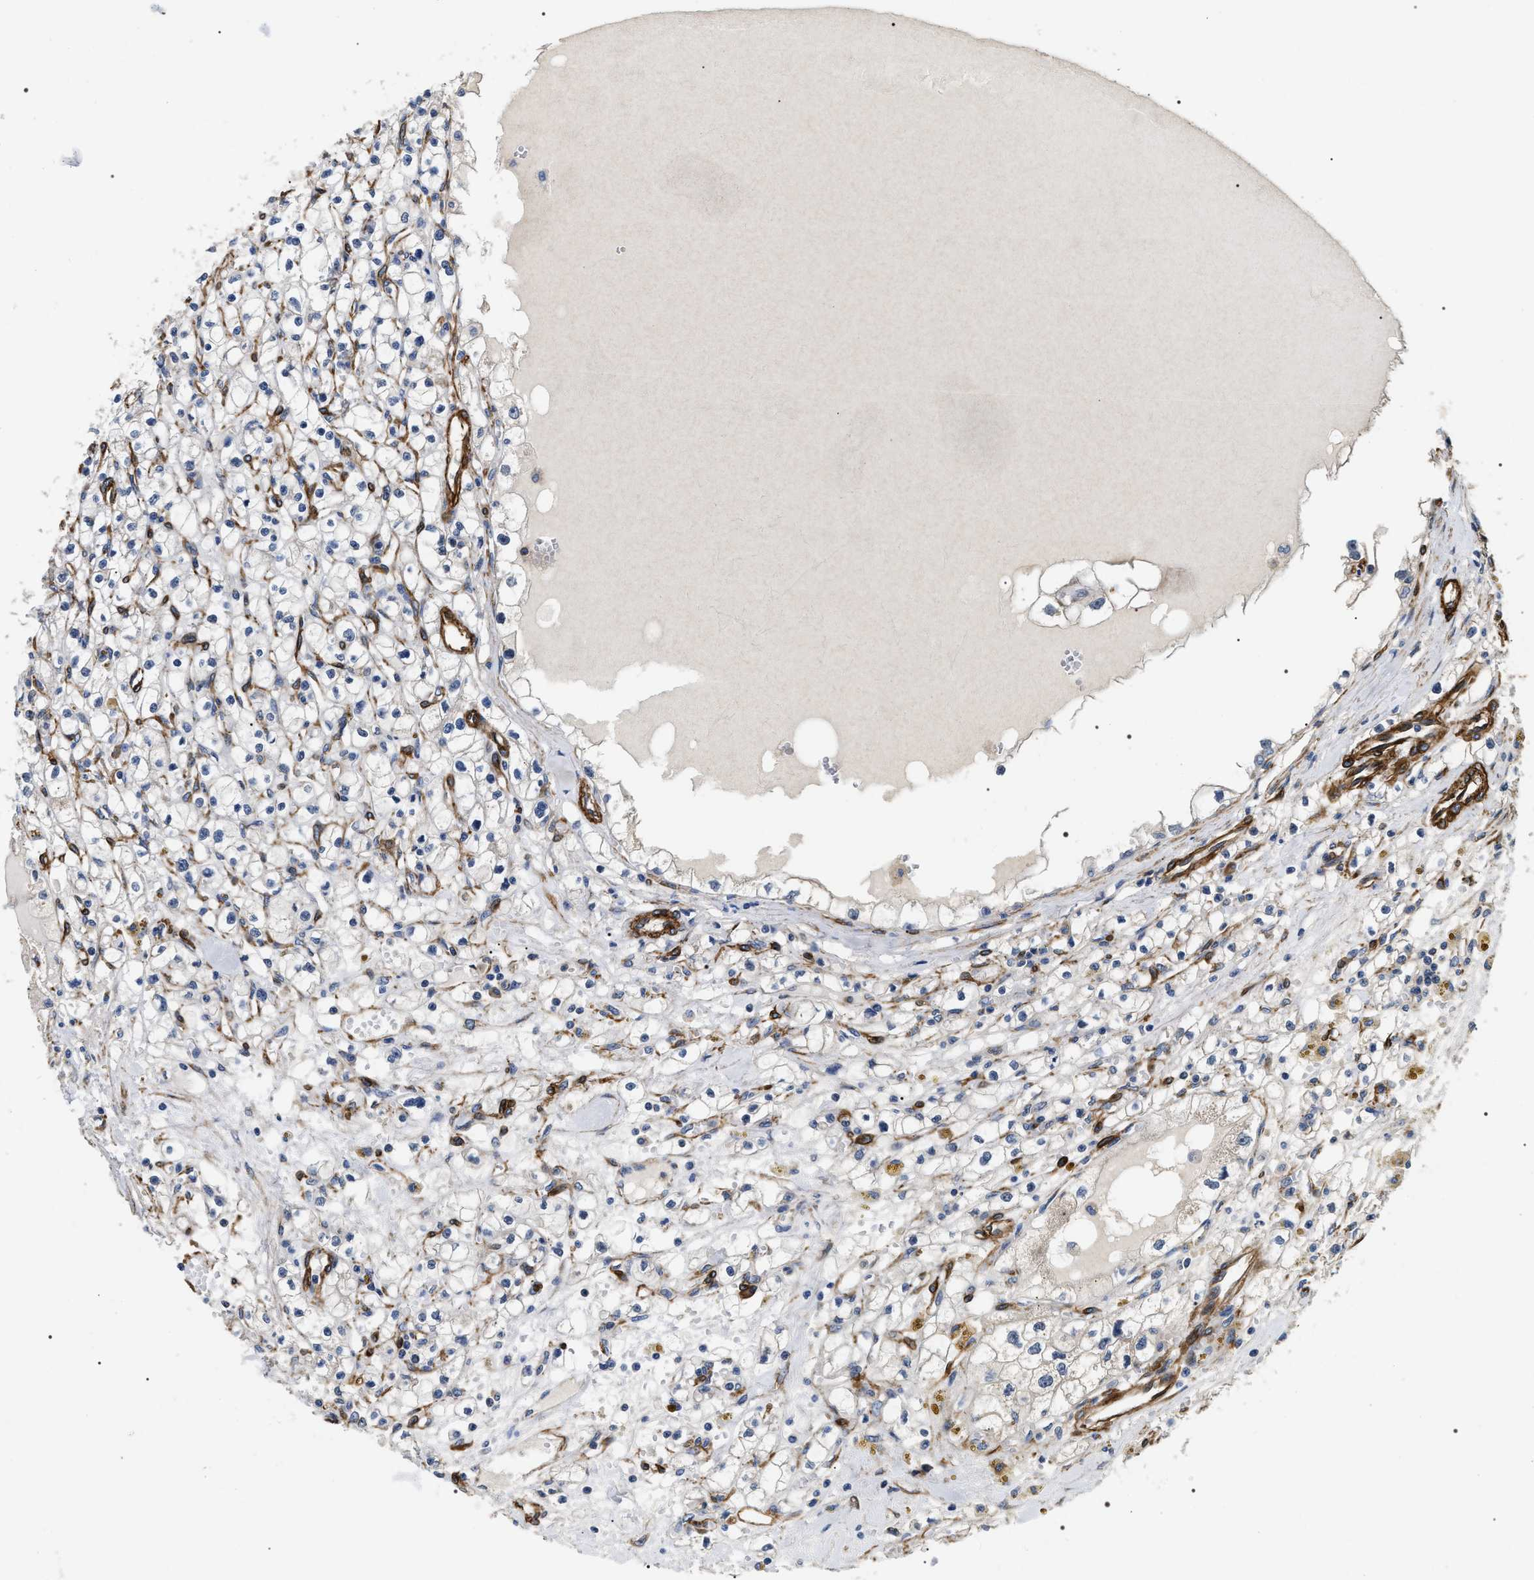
{"staining": {"intensity": "negative", "quantity": "none", "location": "none"}, "tissue": "renal cancer", "cell_type": "Tumor cells", "image_type": "cancer", "snomed": [{"axis": "morphology", "description": "Adenocarcinoma, NOS"}, {"axis": "topography", "description": "Kidney"}], "caption": "The photomicrograph demonstrates no staining of tumor cells in renal adenocarcinoma.", "gene": "ZC3HAV1L", "patient": {"sex": "male", "age": 56}}